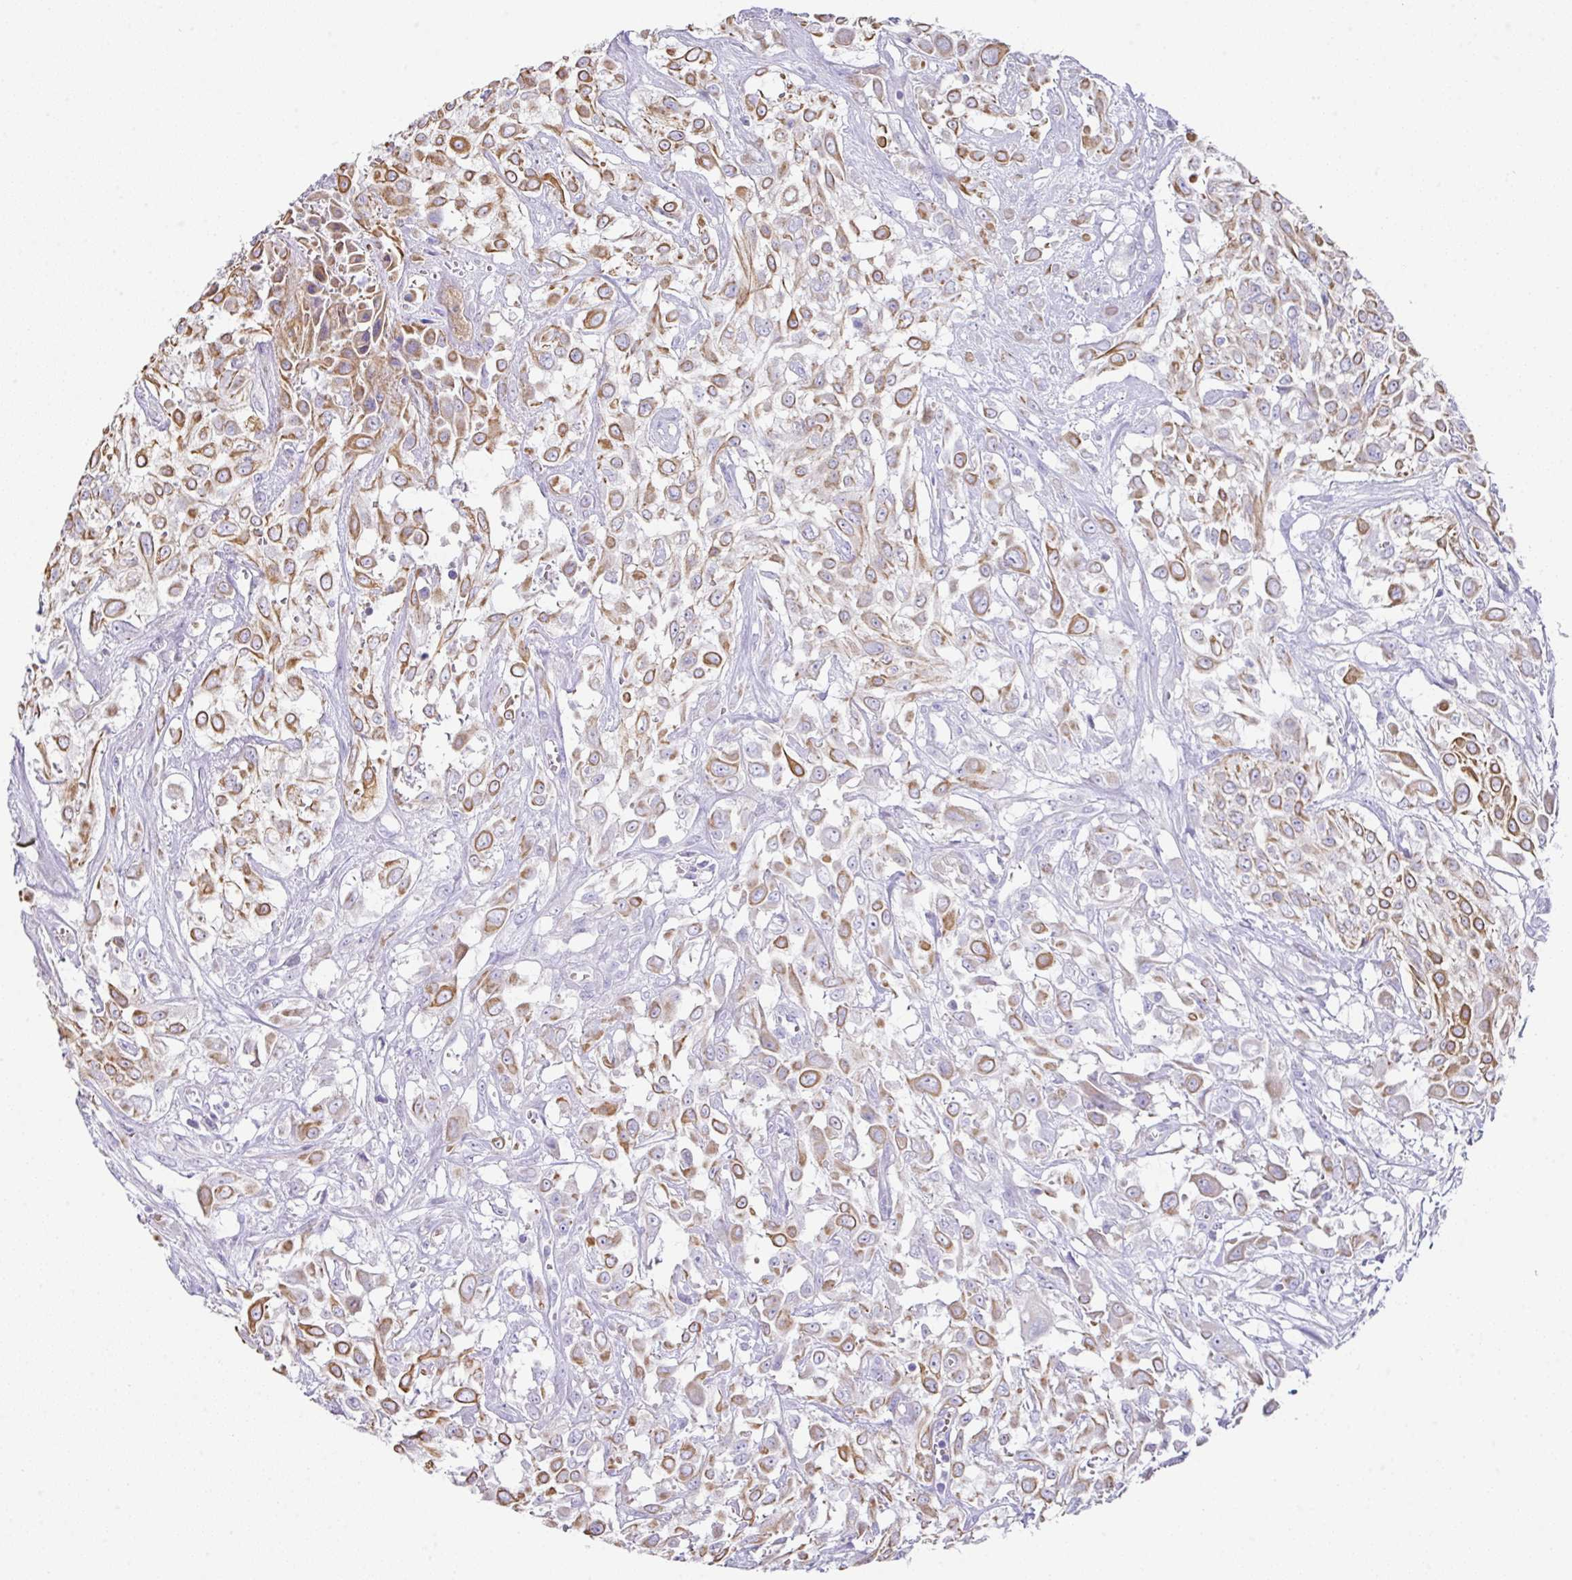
{"staining": {"intensity": "moderate", "quantity": ">75%", "location": "cytoplasmic/membranous"}, "tissue": "urothelial cancer", "cell_type": "Tumor cells", "image_type": "cancer", "snomed": [{"axis": "morphology", "description": "Urothelial carcinoma, High grade"}, {"axis": "topography", "description": "Urinary bladder"}], "caption": "Immunohistochemistry photomicrograph of neoplastic tissue: human urothelial cancer stained using immunohistochemistry demonstrates medium levels of moderate protein expression localized specifically in the cytoplasmic/membranous of tumor cells, appearing as a cytoplasmic/membranous brown color.", "gene": "TARM1", "patient": {"sex": "male", "age": 57}}